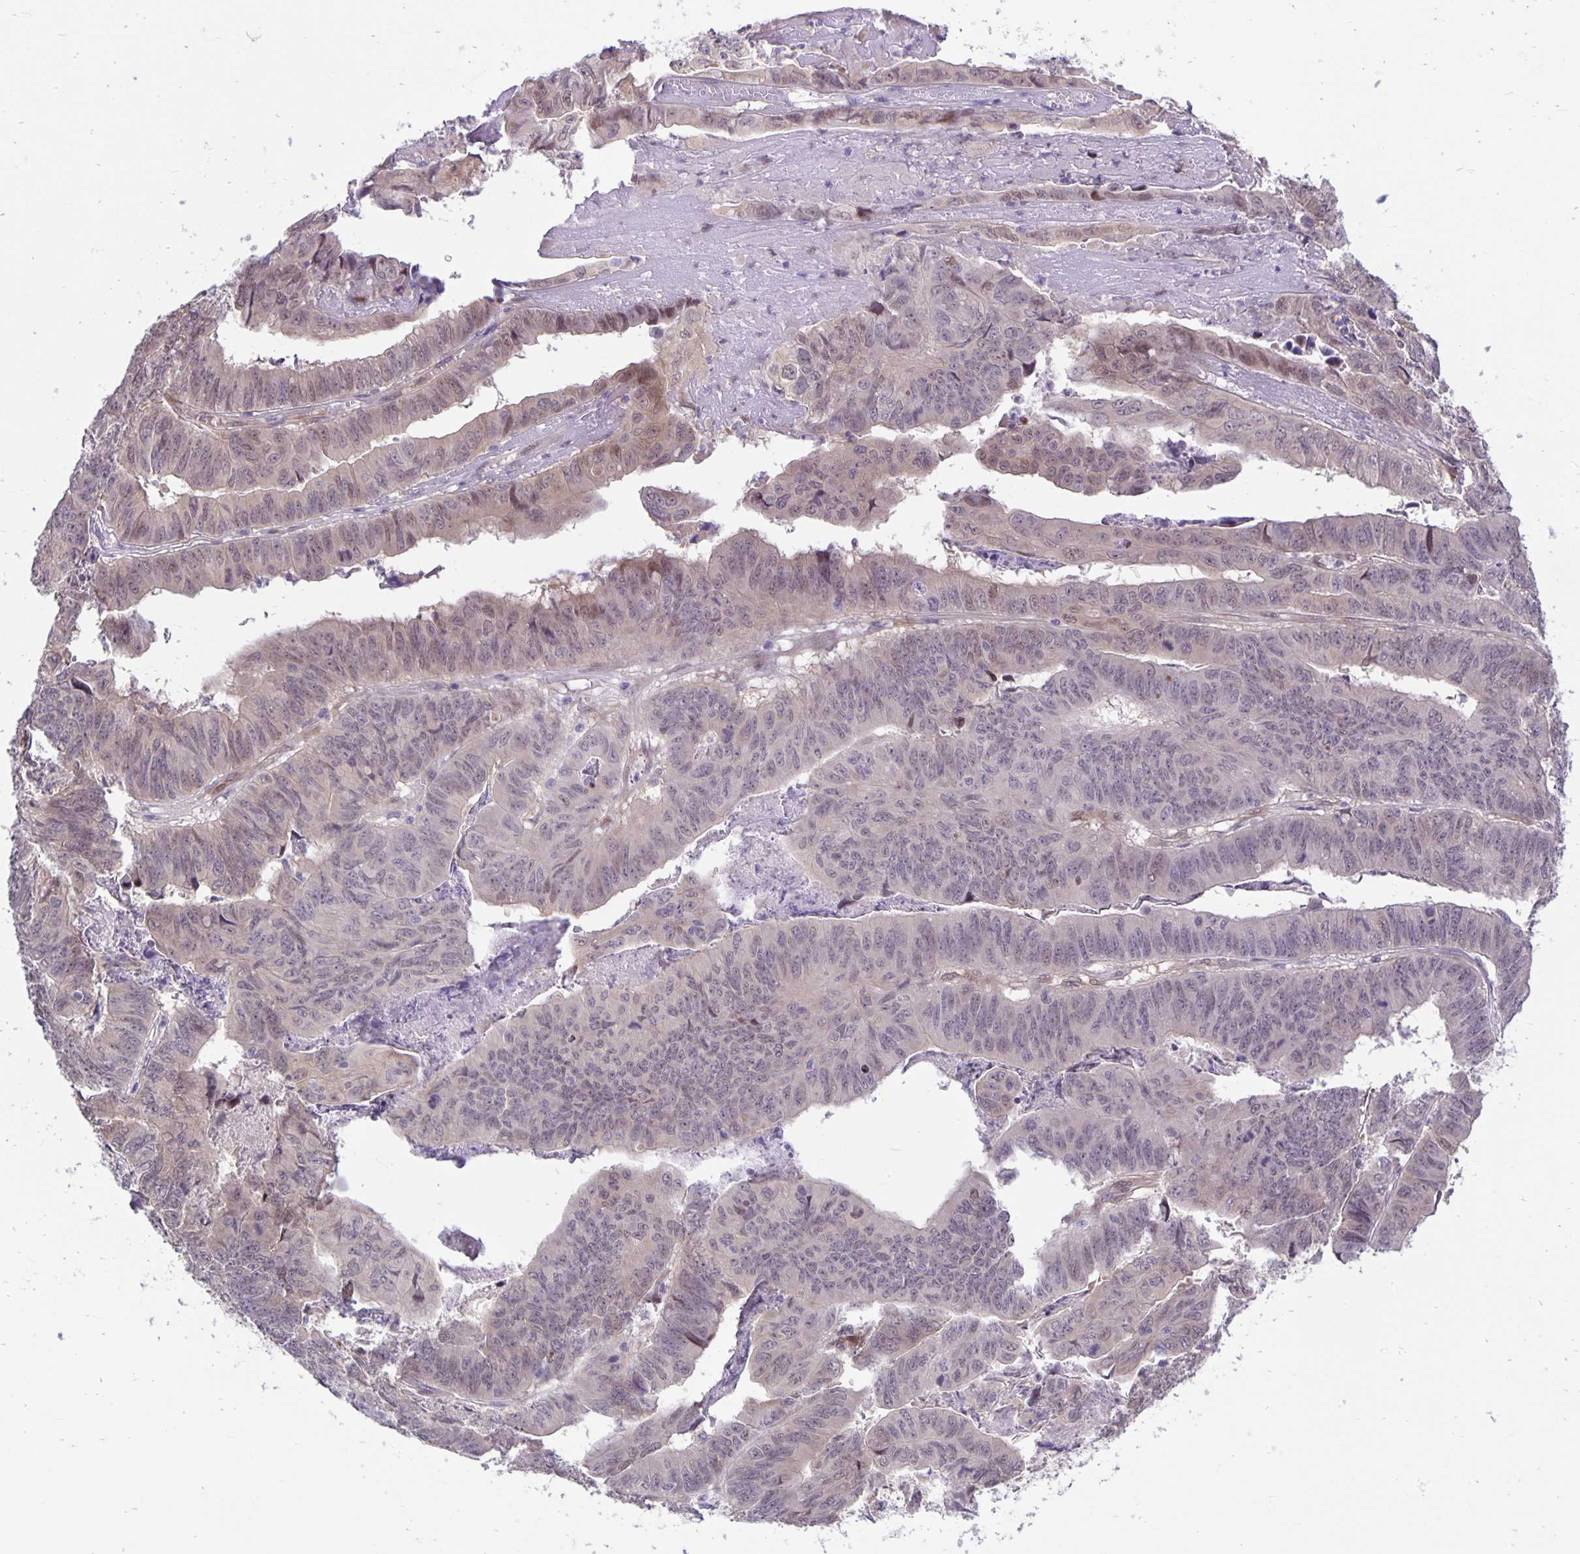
{"staining": {"intensity": "weak", "quantity": "<25%", "location": "cytoplasmic/membranous"}, "tissue": "stomach cancer", "cell_type": "Tumor cells", "image_type": "cancer", "snomed": [{"axis": "morphology", "description": "Adenocarcinoma, NOS"}, {"axis": "topography", "description": "Stomach, lower"}], "caption": "This is a image of immunohistochemistry (IHC) staining of stomach cancer (adenocarcinoma), which shows no expression in tumor cells.", "gene": "TAX1BP3", "patient": {"sex": "male", "age": 77}}